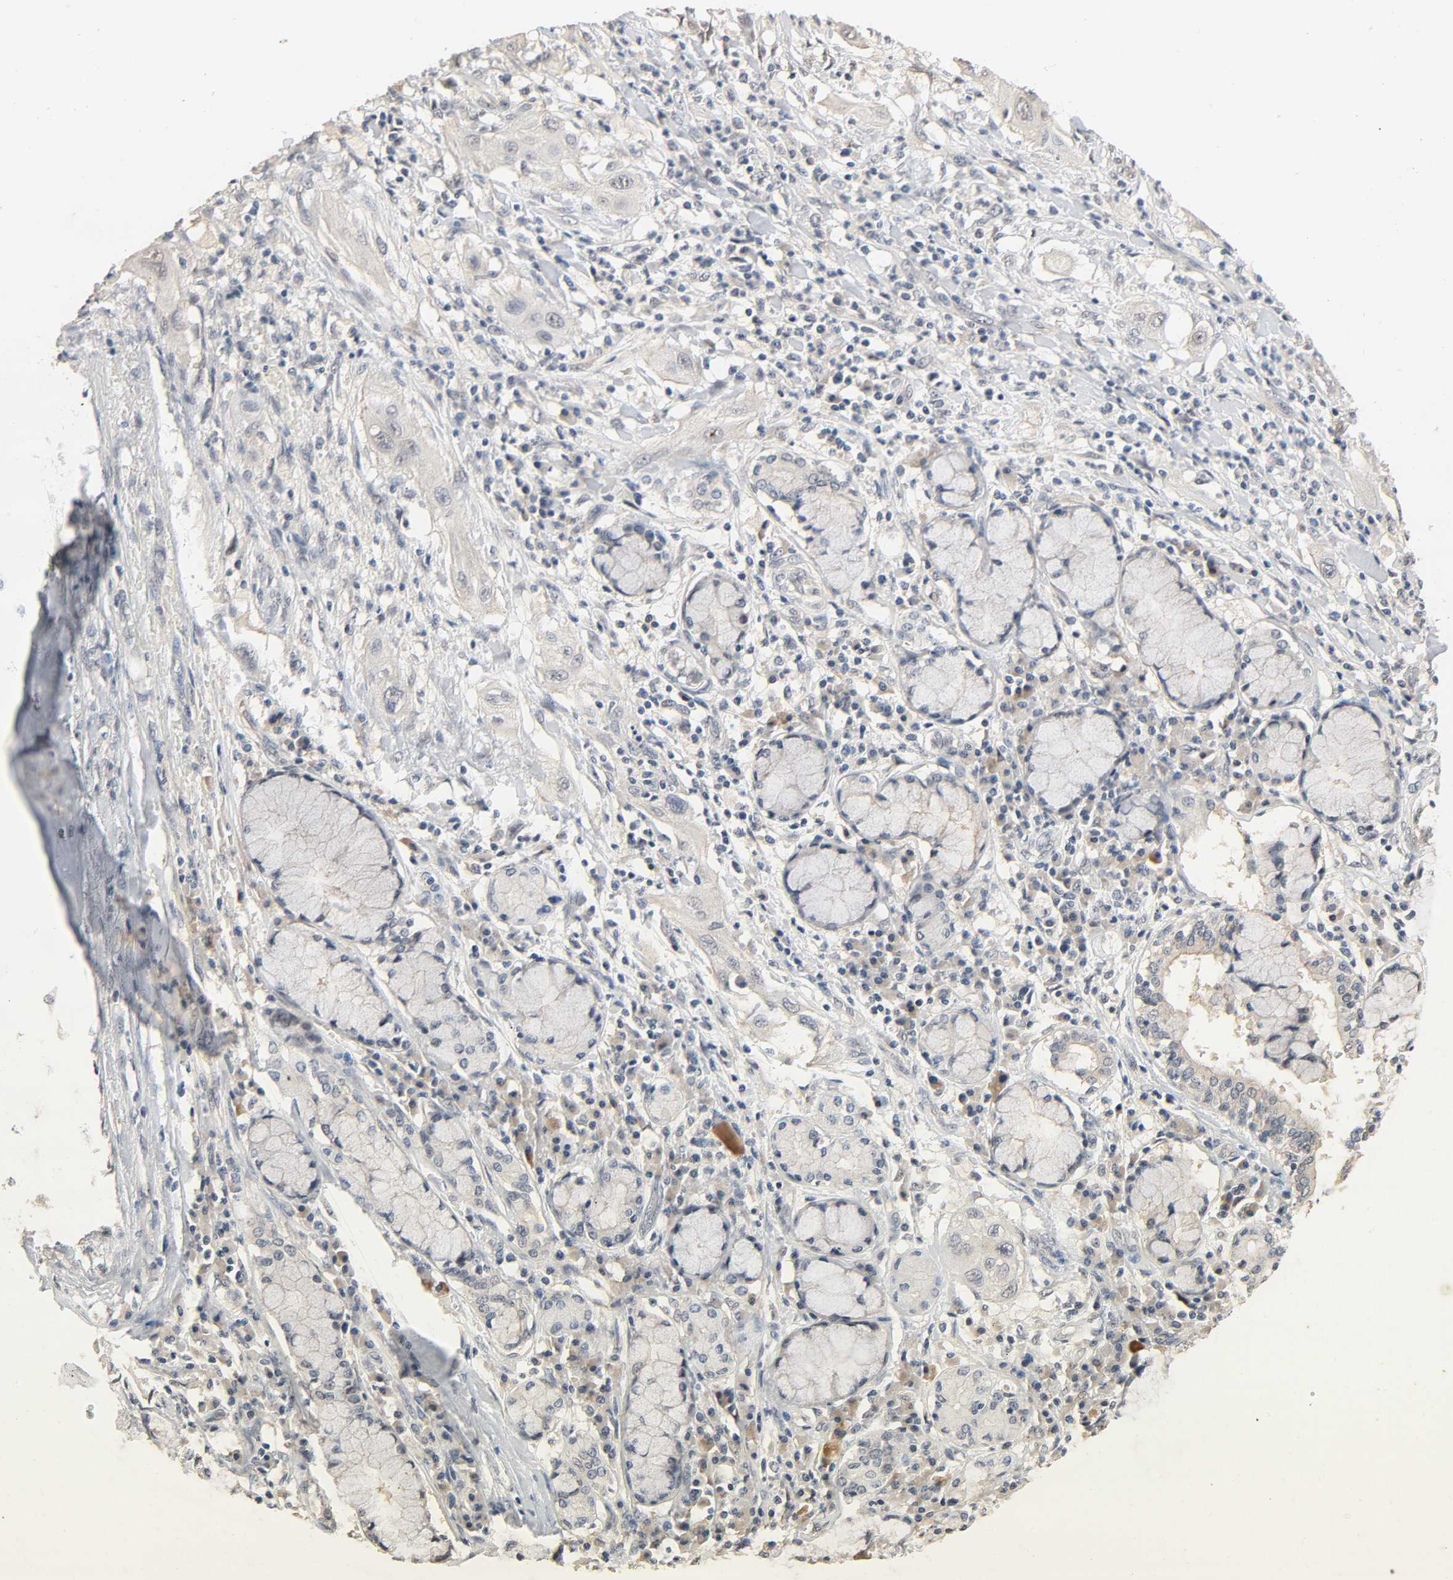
{"staining": {"intensity": "negative", "quantity": "none", "location": "none"}, "tissue": "lung cancer", "cell_type": "Tumor cells", "image_type": "cancer", "snomed": [{"axis": "morphology", "description": "Squamous cell carcinoma, NOS"}, {"axis": "topography", "description": "Lung"}], "caption": "Tumor cells are negative for brown protein staining in lung cancer.", "gene": "MAGEA8", "patient": {"sex": "female", "age": 47}}